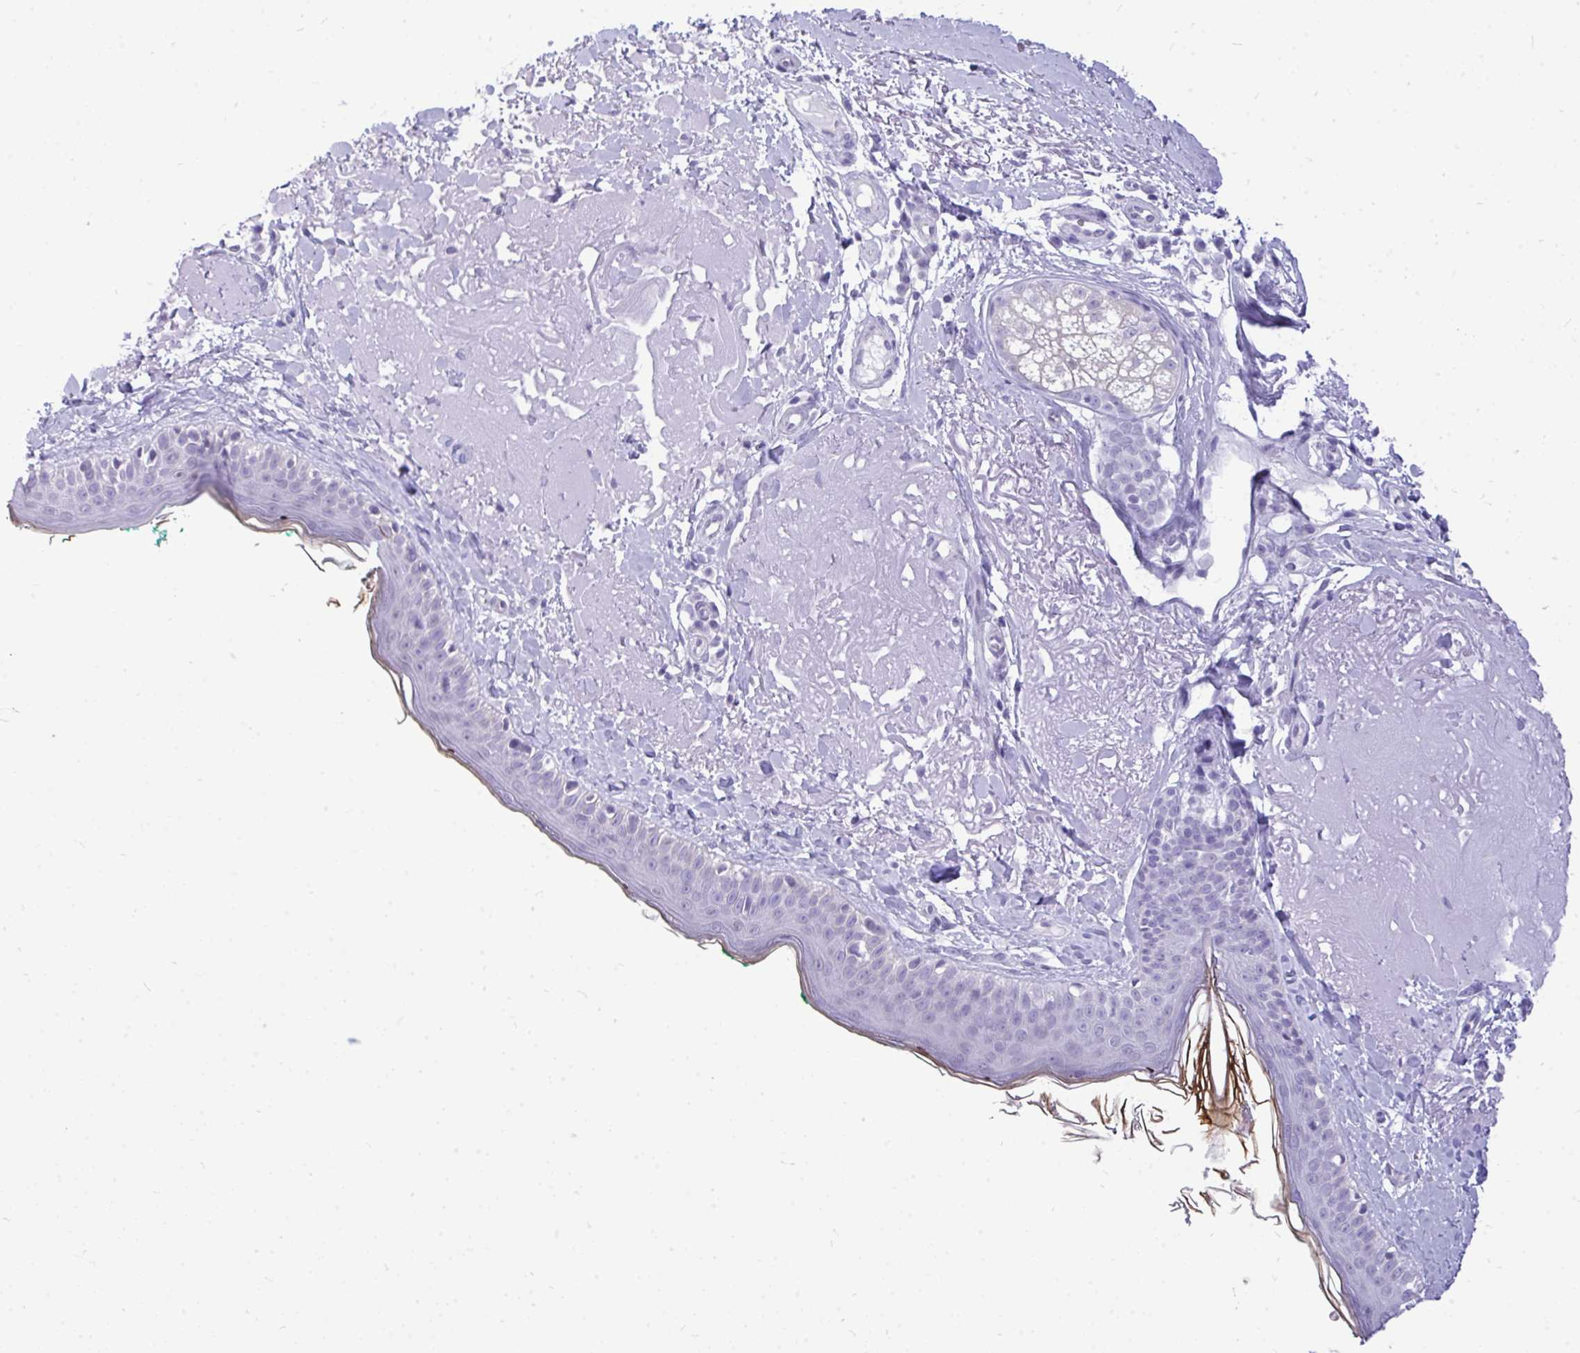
{"staining": {"intensity": "negative", "quantity": "none", "location": "none"}, "tissue": "skin", "cell_type": "Fibroblasts", "image_type": "normal", "snomed": [{"axis": "morphology", "description": "Normal tissue, NOS"}, {"axis": "topography", "description": "Skin"}], "caption": "Fibroblasts are negative for brown protein staining in unremarkable skin. Nuclei are stained in blue.", "gene": "PRM2", "patient": {"sex": "male", "age": 73}}